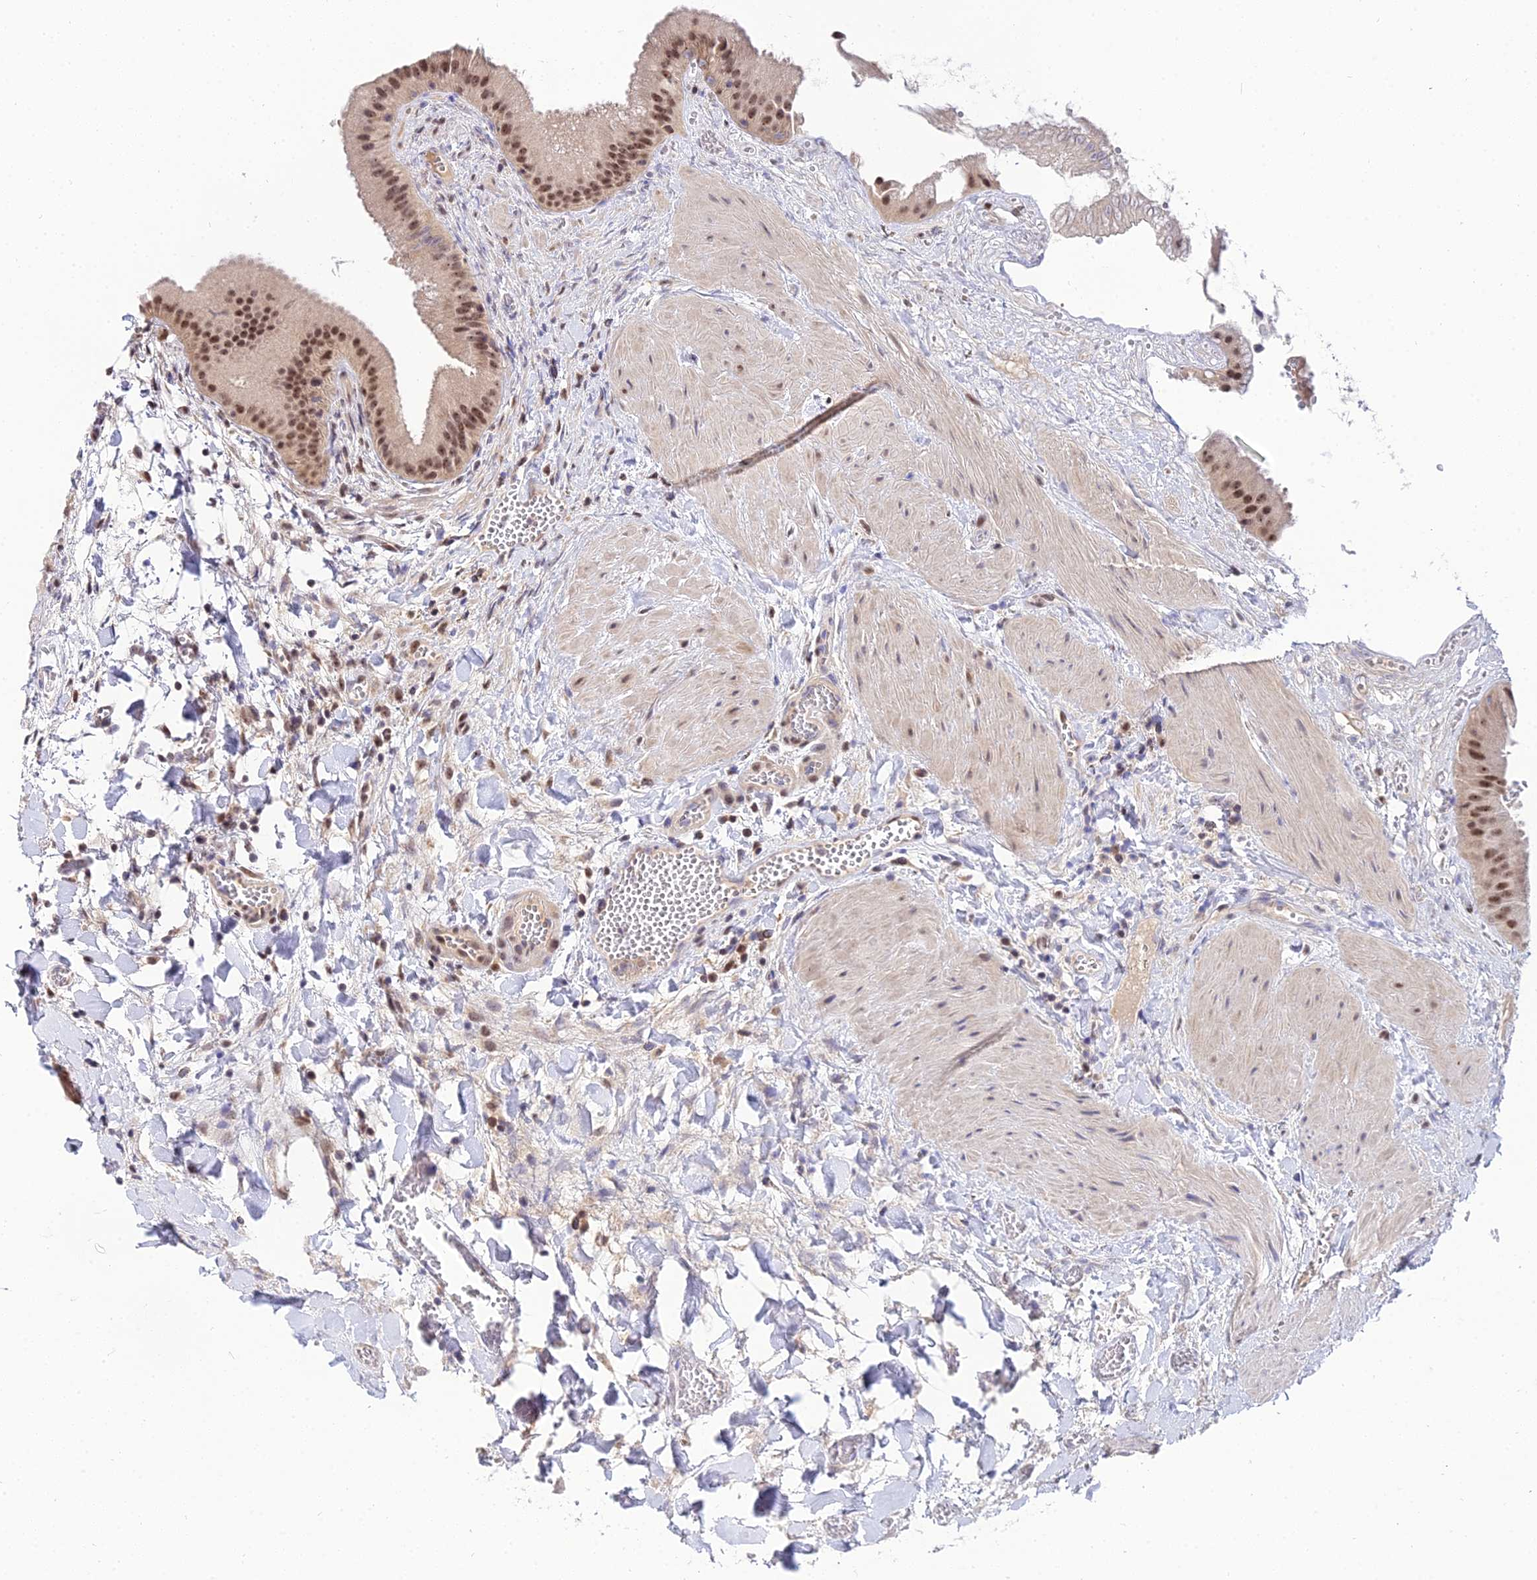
{"staining": {"intensity": "moderate", "quantity": ">75%", "location": "nuclear"}, "tissue": "gallbladder", "cell_type": "Glandular cells", "image_type": "normal", "snomed": [{"axis": "morphology", "description": "Normal tissue, NOS"}, {"axis": "topography", "description": "Gallbladder"}], "caption": "A brown stain shows moderate nuclear staining of a protein in glandular cells of benign human gallbladder.", "gene": "EXOSC3", "patient": {"sex": "male", "age": 55}}